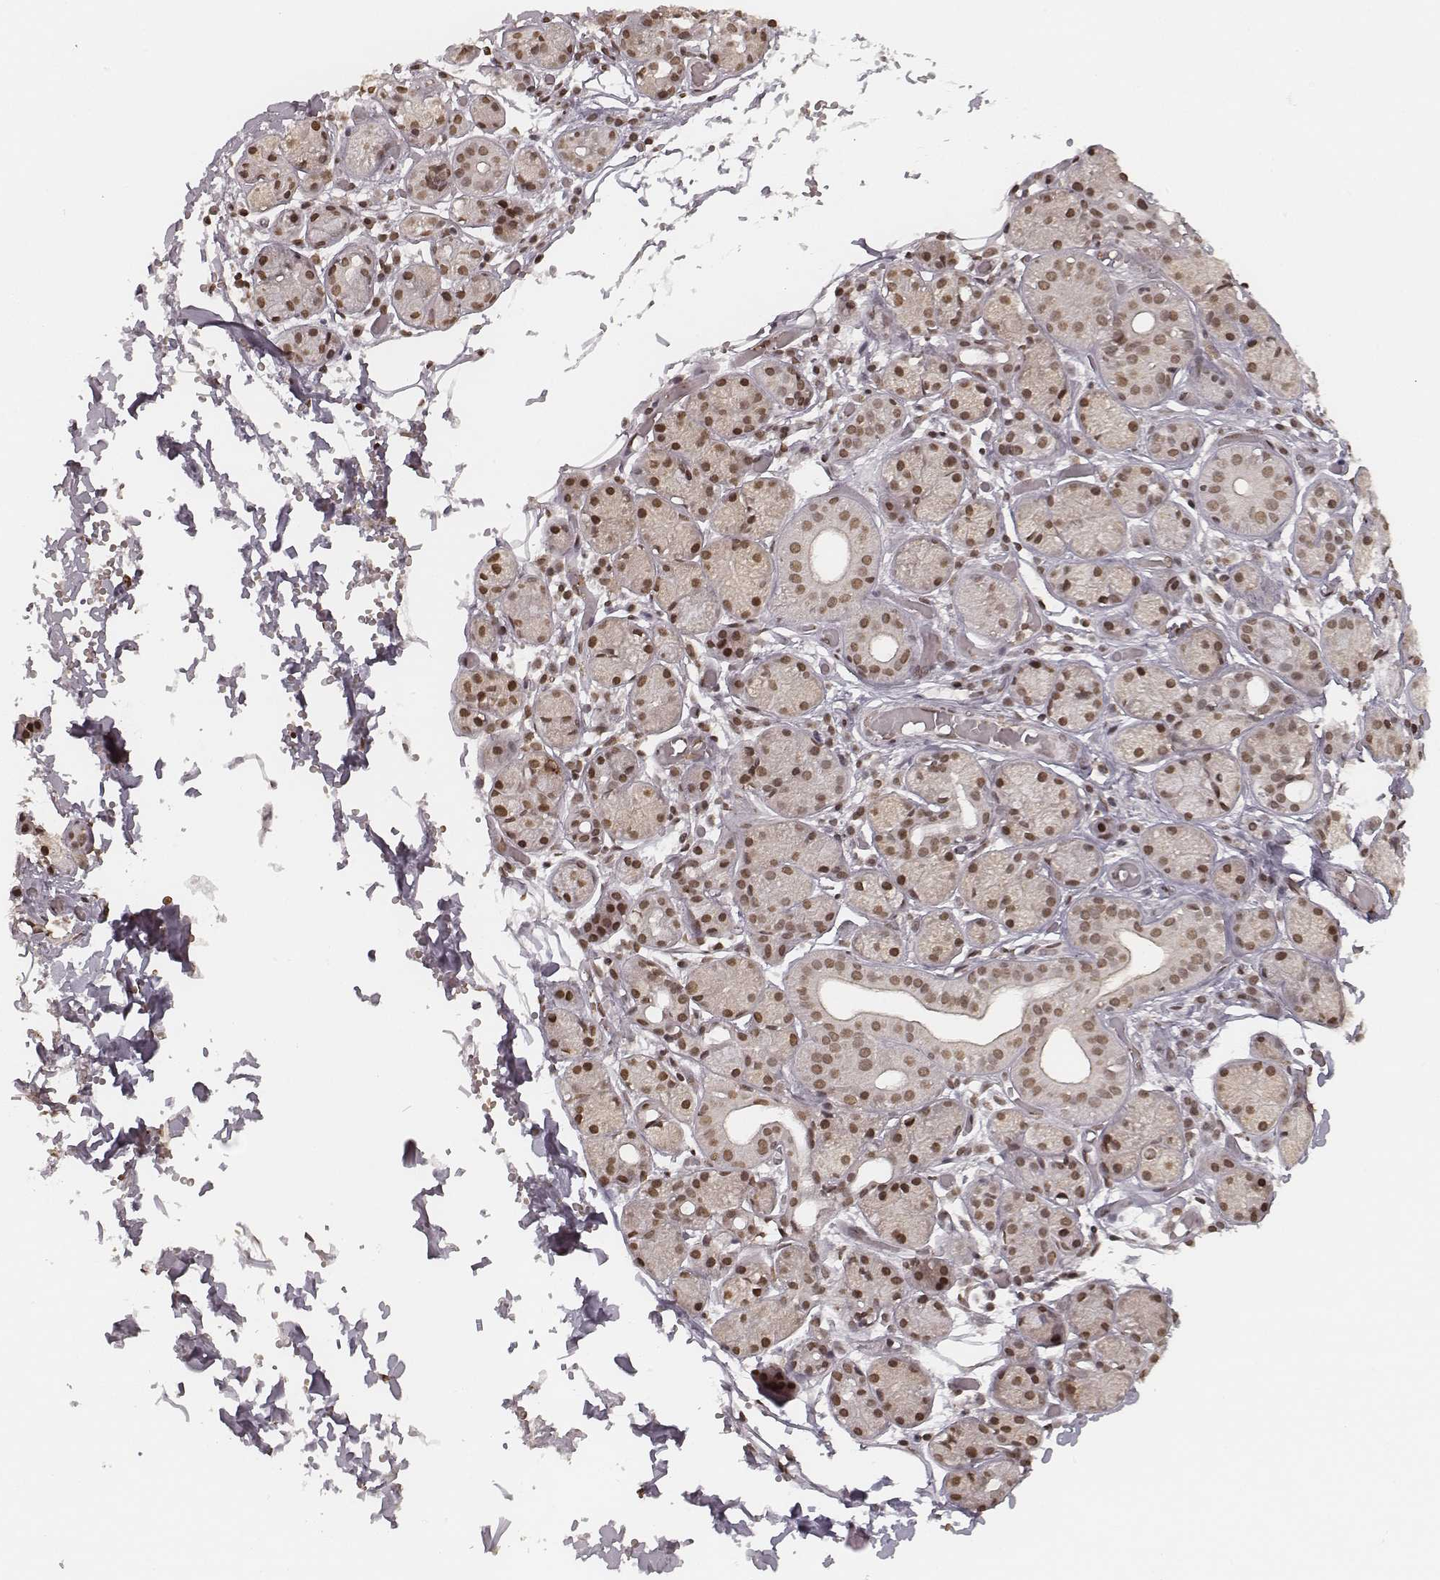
{"staining": {"intensity": "moderate", "quantity": ">75%", "location": "nuclear"}, "tissue": "salivary gland", "cell_type": "Glandular cells", "image_type": "normal", "snomed": [{"axis": "morphology", "description": "Normal tissue, NOS"}, {"axis": "topography", "description": "Salivary gland"}, {"axis": "topography", "description": "Peripheral nerve tissue"}], "caption": "Immunohistochemistry (DAB (3,3'-diaminobenzidine)) staining of benign salivary gland shows moderate nuclear protein positivity in approximately >75% of glandular cells. (brown staining indicates protein expression, while blue staining denotes nuclei).", "gene": "HMGA2", "patient": {"sex": "male", "age": 71}}